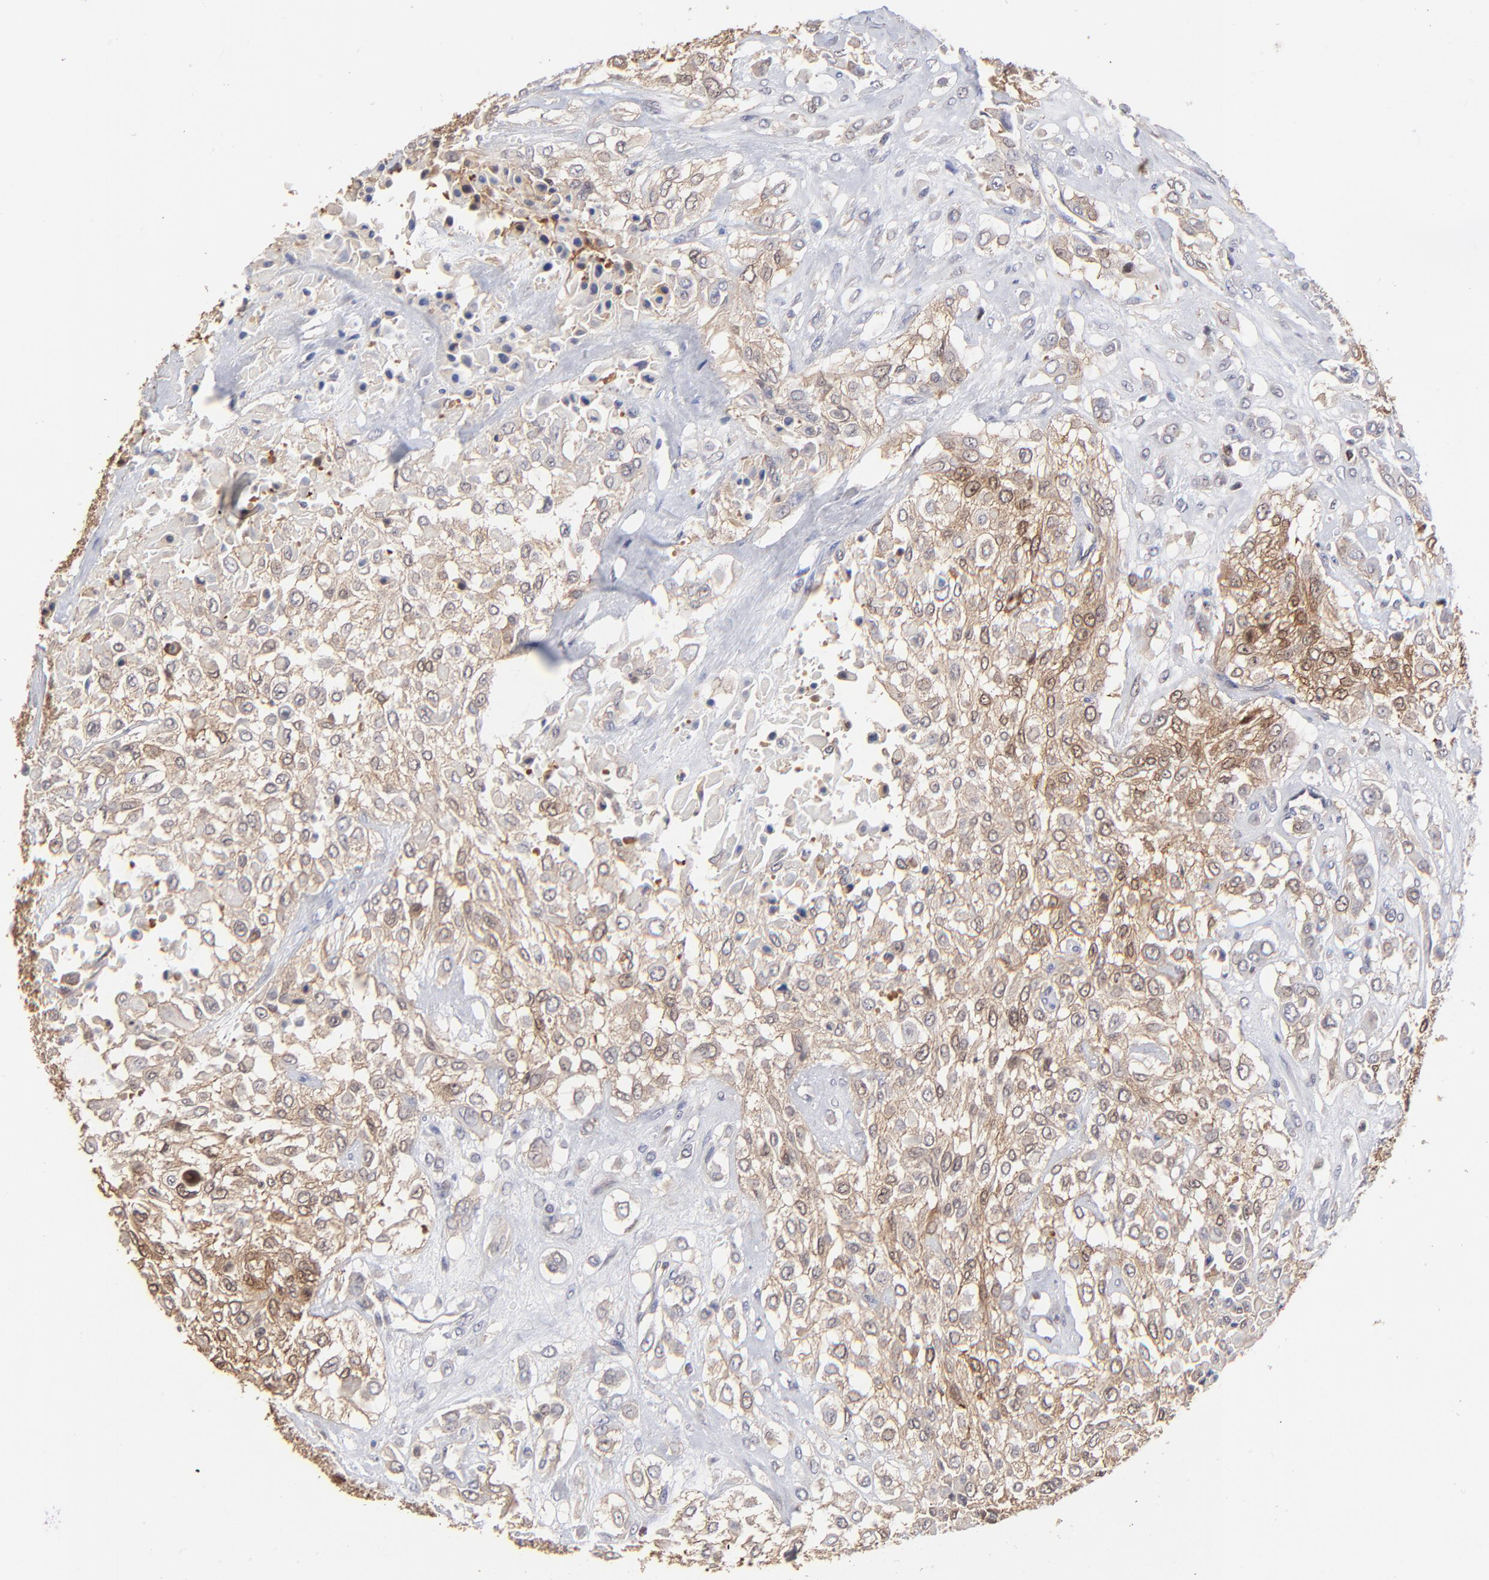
{"staining": {"intensity": "moderate", "quantity": ">75%", "location": "cytoplasmic/membranous,nuclear"}, "tissue": "urothelial cancer", "cell_type": "Tumor cells", "image_type": "cancer", "snomed": [{"axis": "morphology", "description": "Urothelial carcinoma, High grade"}, {"axis": "topography", "description": "Urinary bladder"}], "caption": "A histopathology image of urothelial carcinoma (high-grade) stained for a protein displays moderate cytoplasmic/membranous and nuclear brown staining in tumor cells.", "gene": "DCTPP1", "patient": {"sex": "male", "age": 57}}